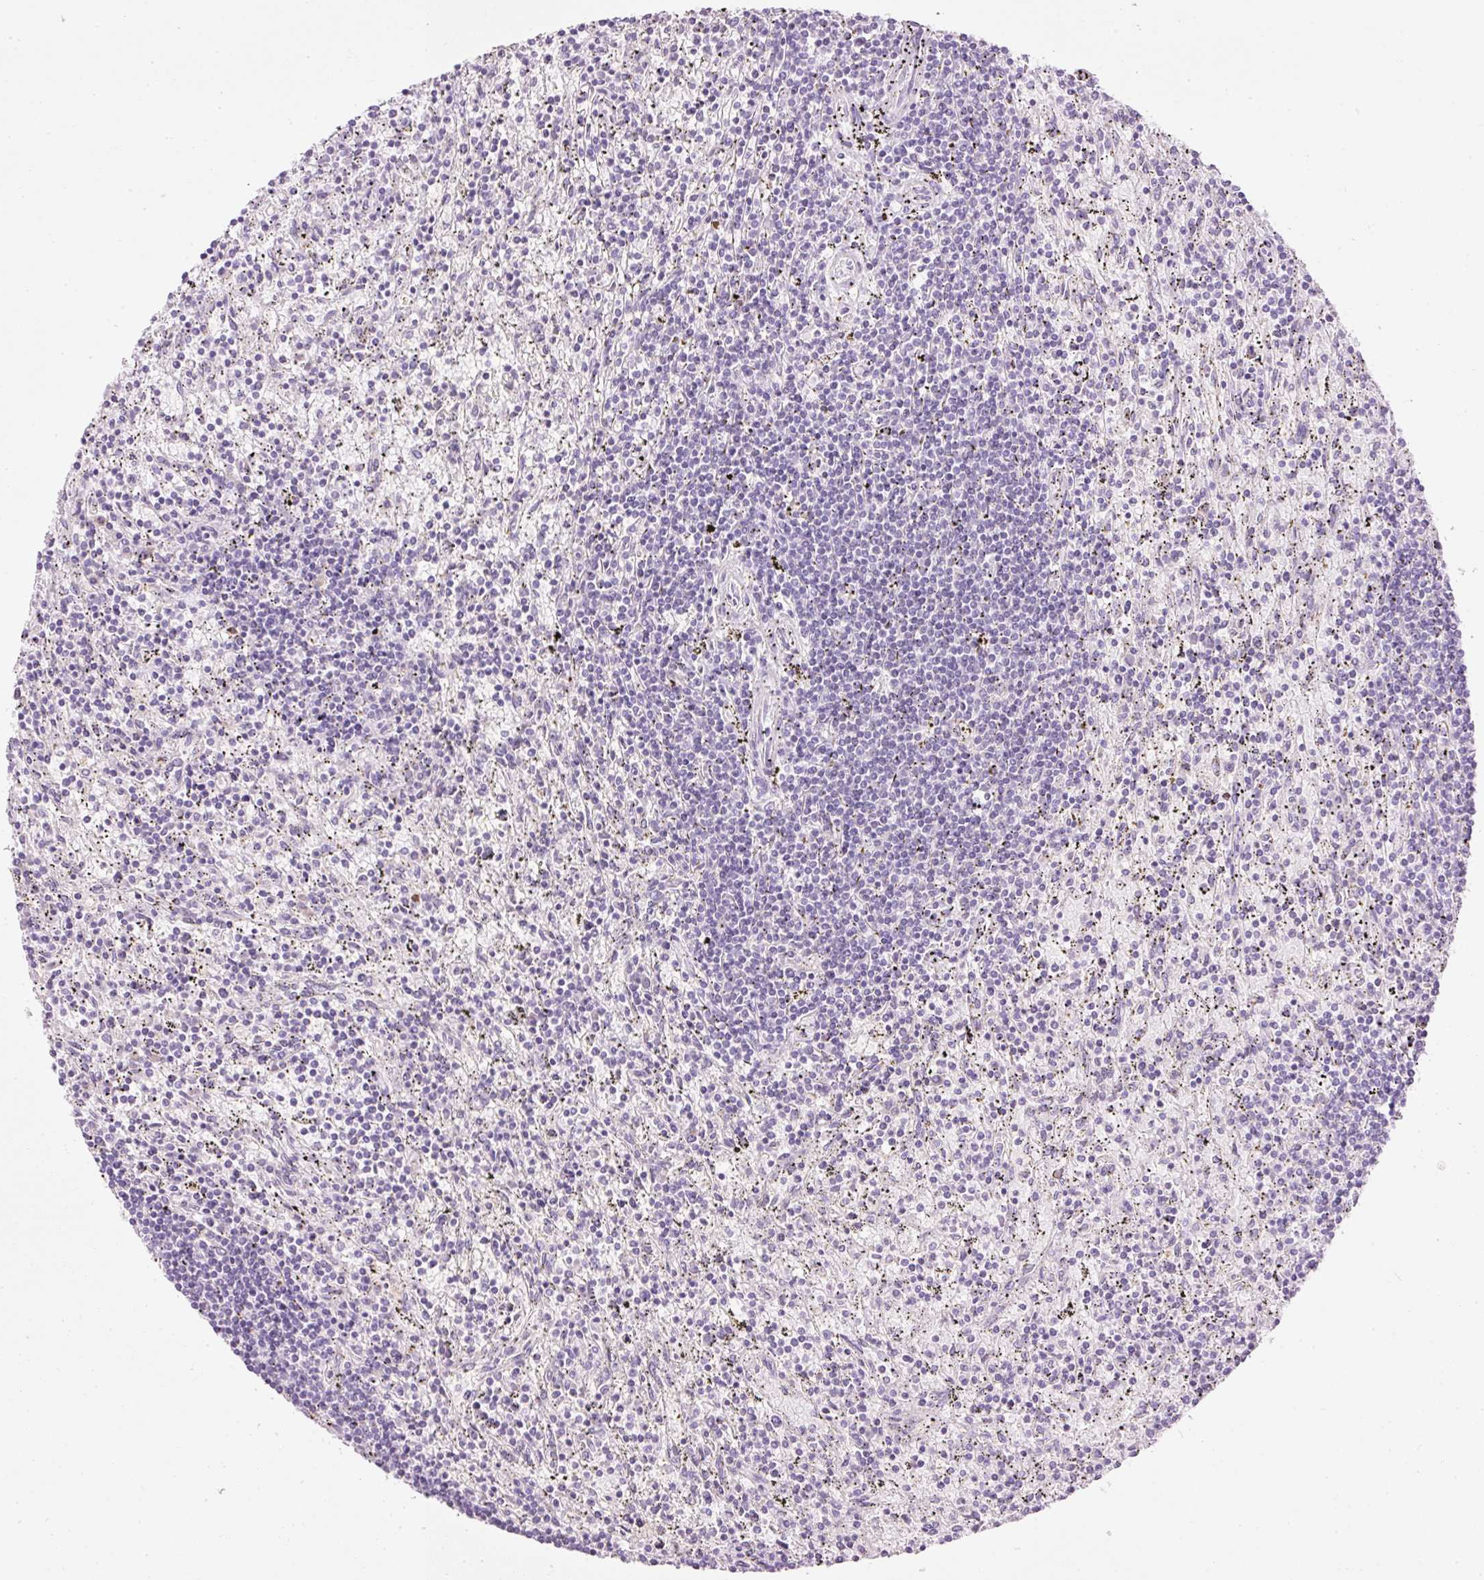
{"staining": {"intensity": "negative", "quantity": "none", "location": "none"}, "tissue": "lymphoma", "cell_type": "Tumor cells", "image_type": "cancer", "snomed": [{"axis": "morphology", "description": "Malignant lymphoma, non-Hodgkin's type, Low grade"}, {"axis": "topography", "description": "Spleen"}], "caption": "Low-grade malignant lymphoma, non-Hodgkin's type stained for a protein using immunohistochemistry displays no expression tumor cells.", "gene": "CARD16", "patient": {"sex": "male", "age": 76}}